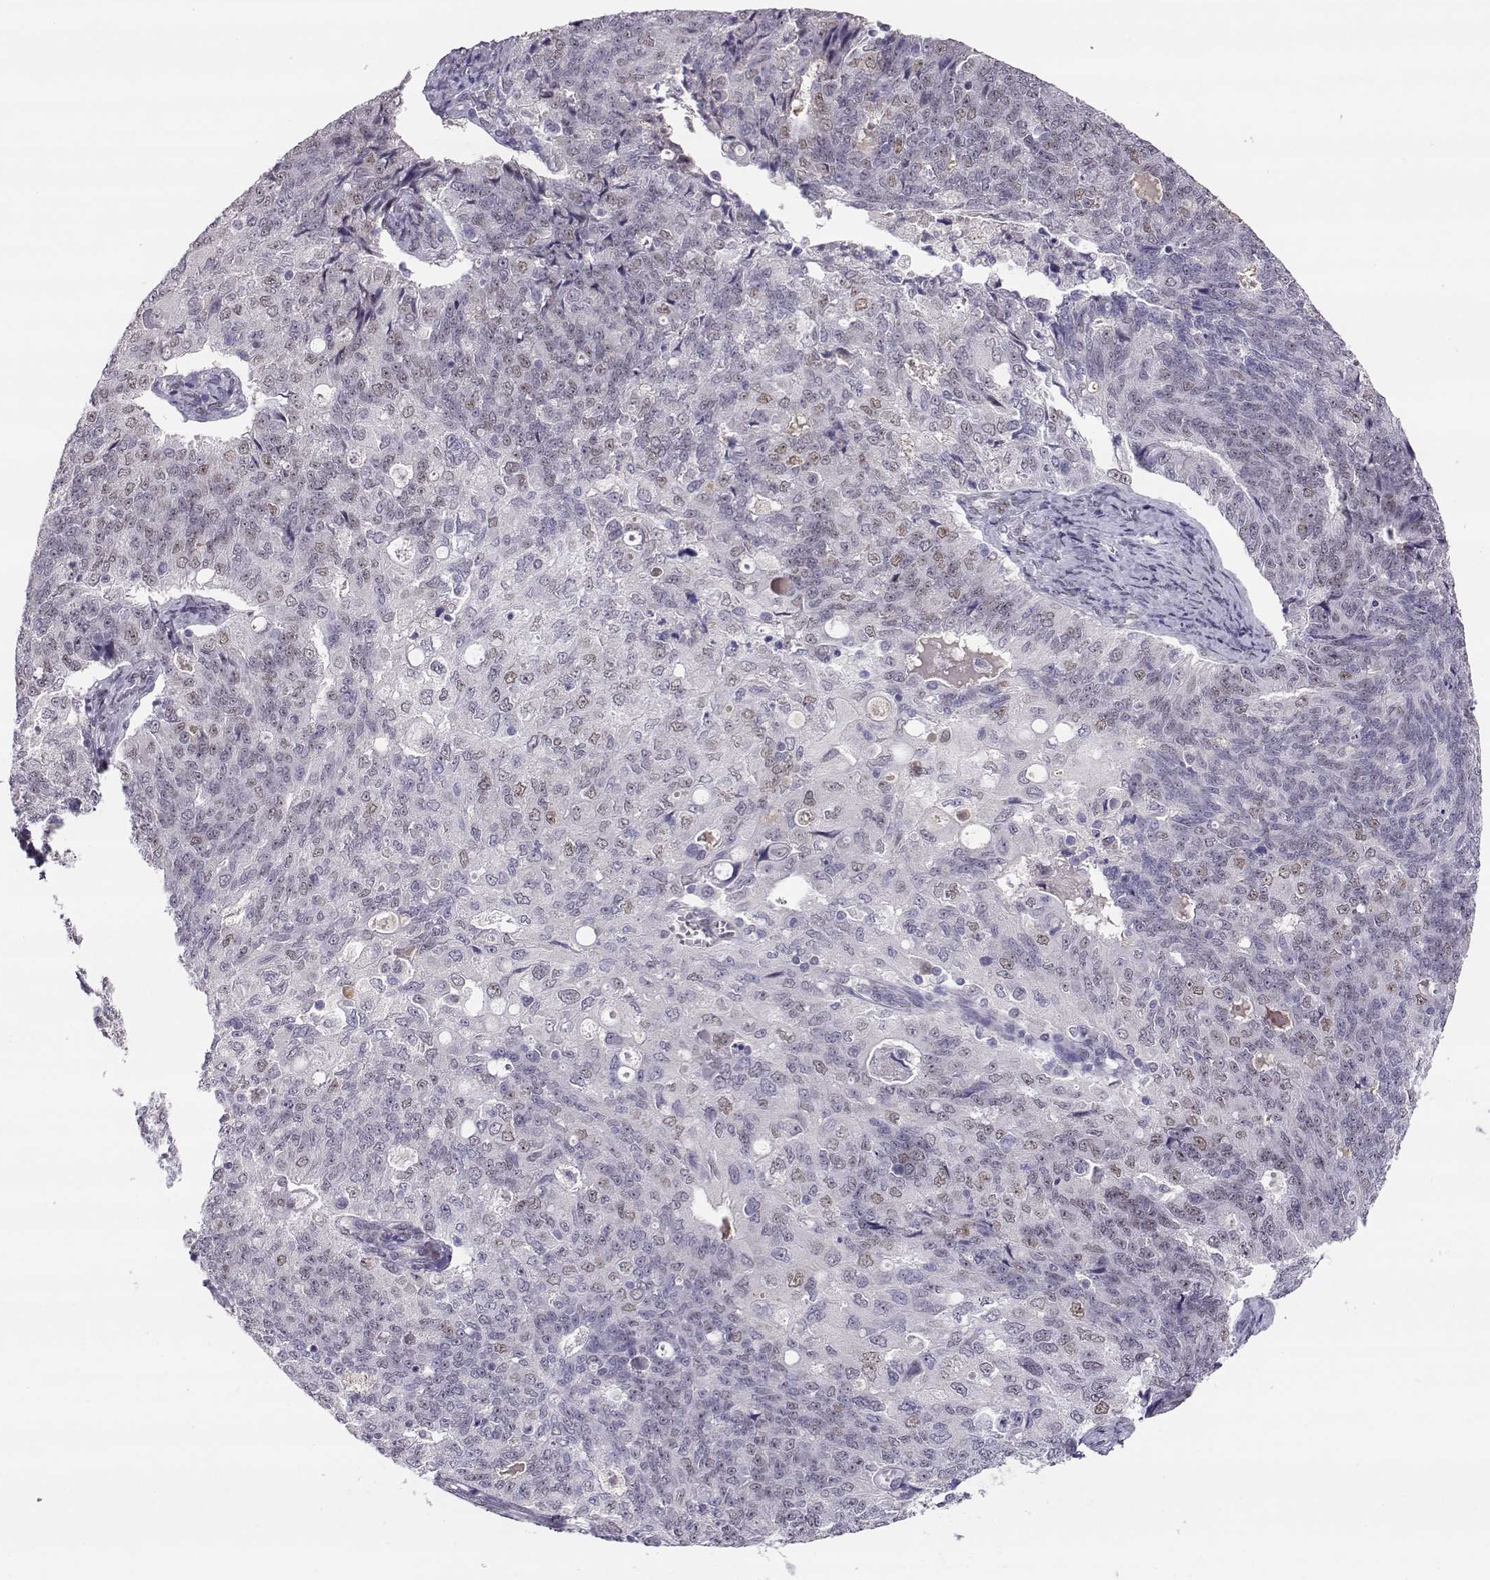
{"staining": {"intensity": "weak", "quantity": "<25%", "location": "nuclear"}, "tissue": "endometrial cancer", "cell_type": "Tumor cells", "image_type": "cancer", "snomed": [{"axis": "morphology", "description": "Adenocarcinoma, NOS"}, {"axis": "topography", "description": "Endometrium"}], "caption": "The IHC image has no significant positivity in tumor cells of endometrial adenocarcinoma tissue.", "gene": "POLI", "patient": {"sex": "female", "age": 43}}